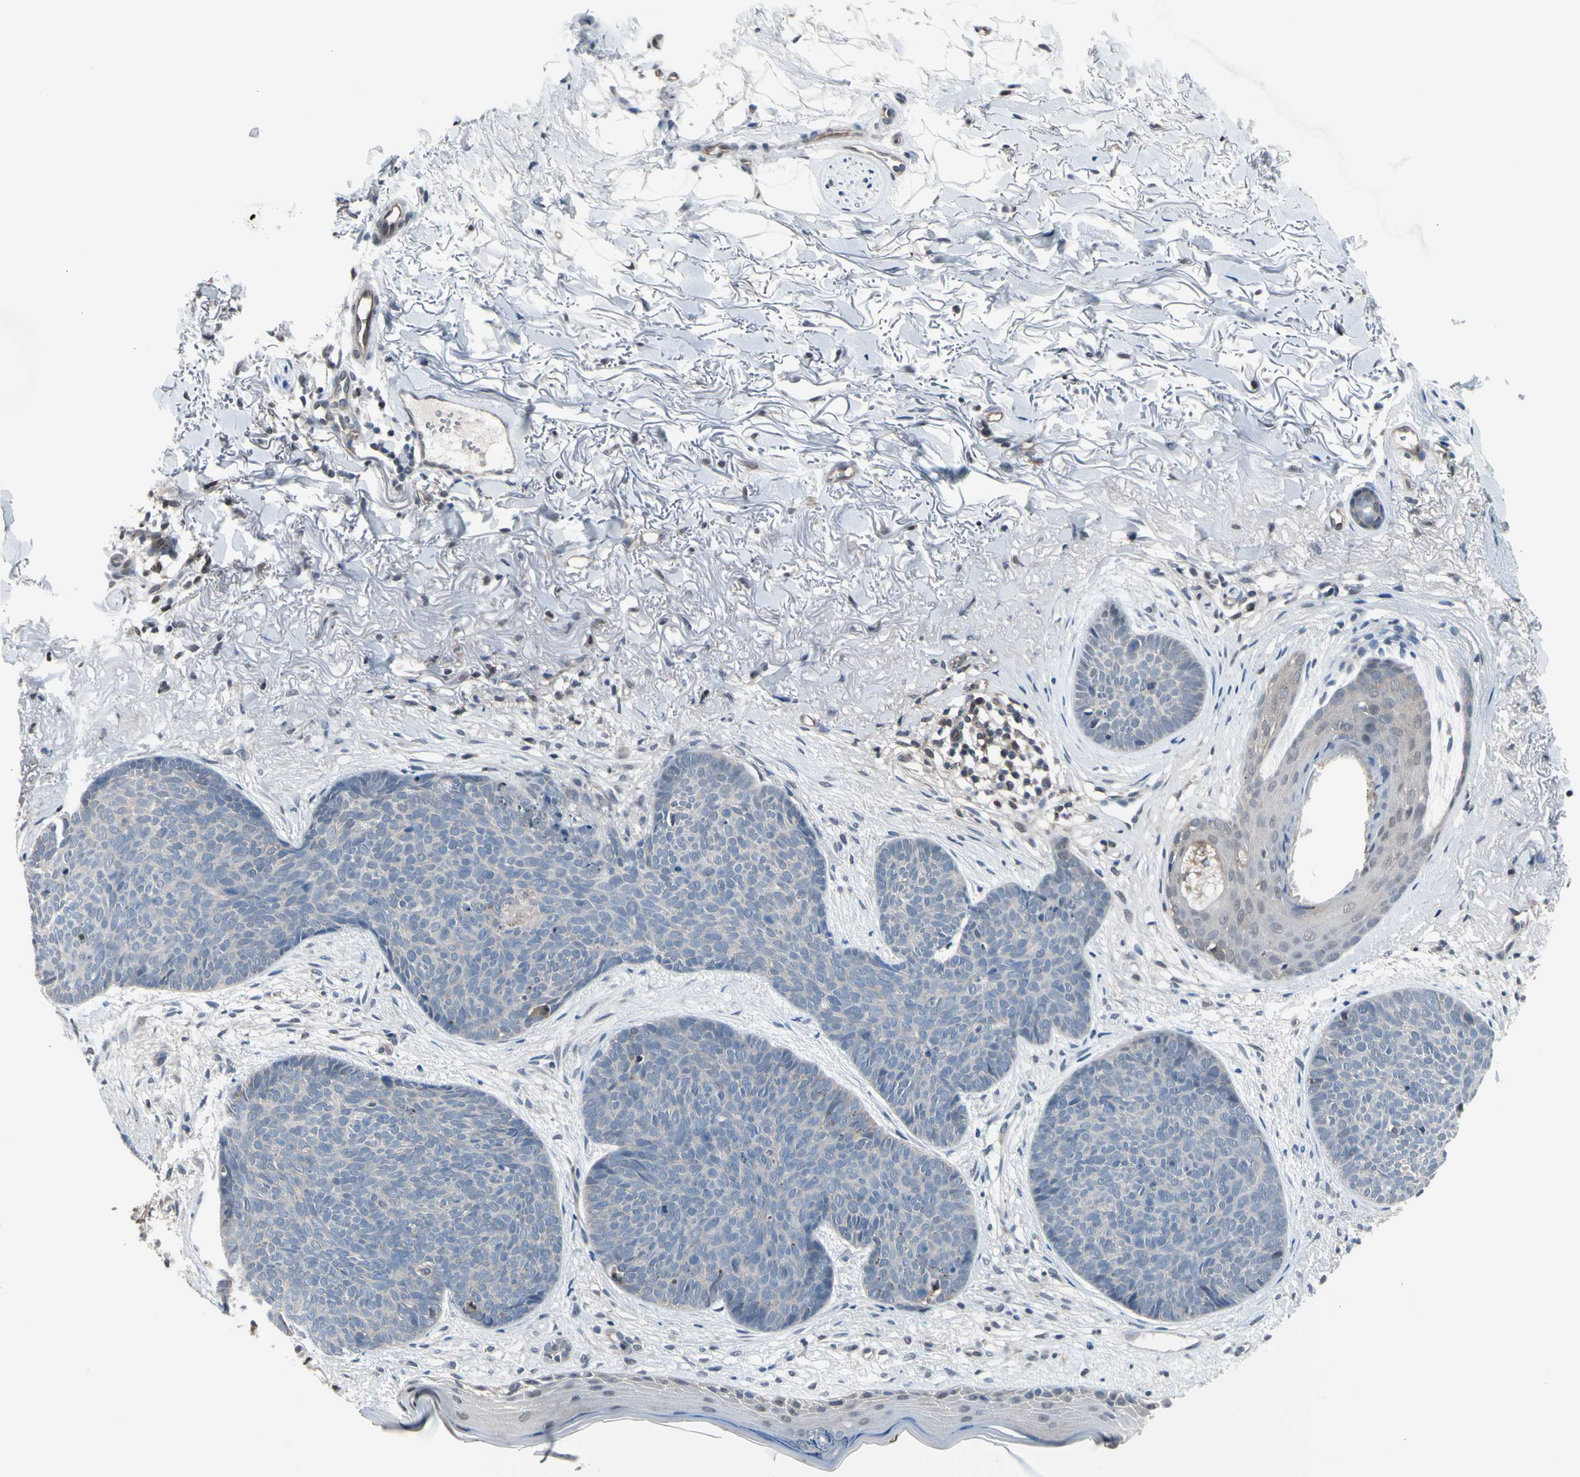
{"staining": {"intensity": "weak", "quantity": "<25%", "location": "cytoplasmic/membranous"}, "tissue": "skin cancer", "cell_type": "Tumor cells", "image_type": "cancer", "snomed": [{"axis": "morphology", "description": "Normal tissue, NOS"}, {"axis": "morphology", "description": "Basal cell carcinoma"}, {"axis": "topography", "description": "Skin"}], "caption": "This is a image of IHC staining of basal cell carcinoma (skin), which shows no expression in tumor cells. (IHC, brightfield microscopy, high magnification).", "gene": "PSMA2", "patient": {"sex": "female", "age": 70}}